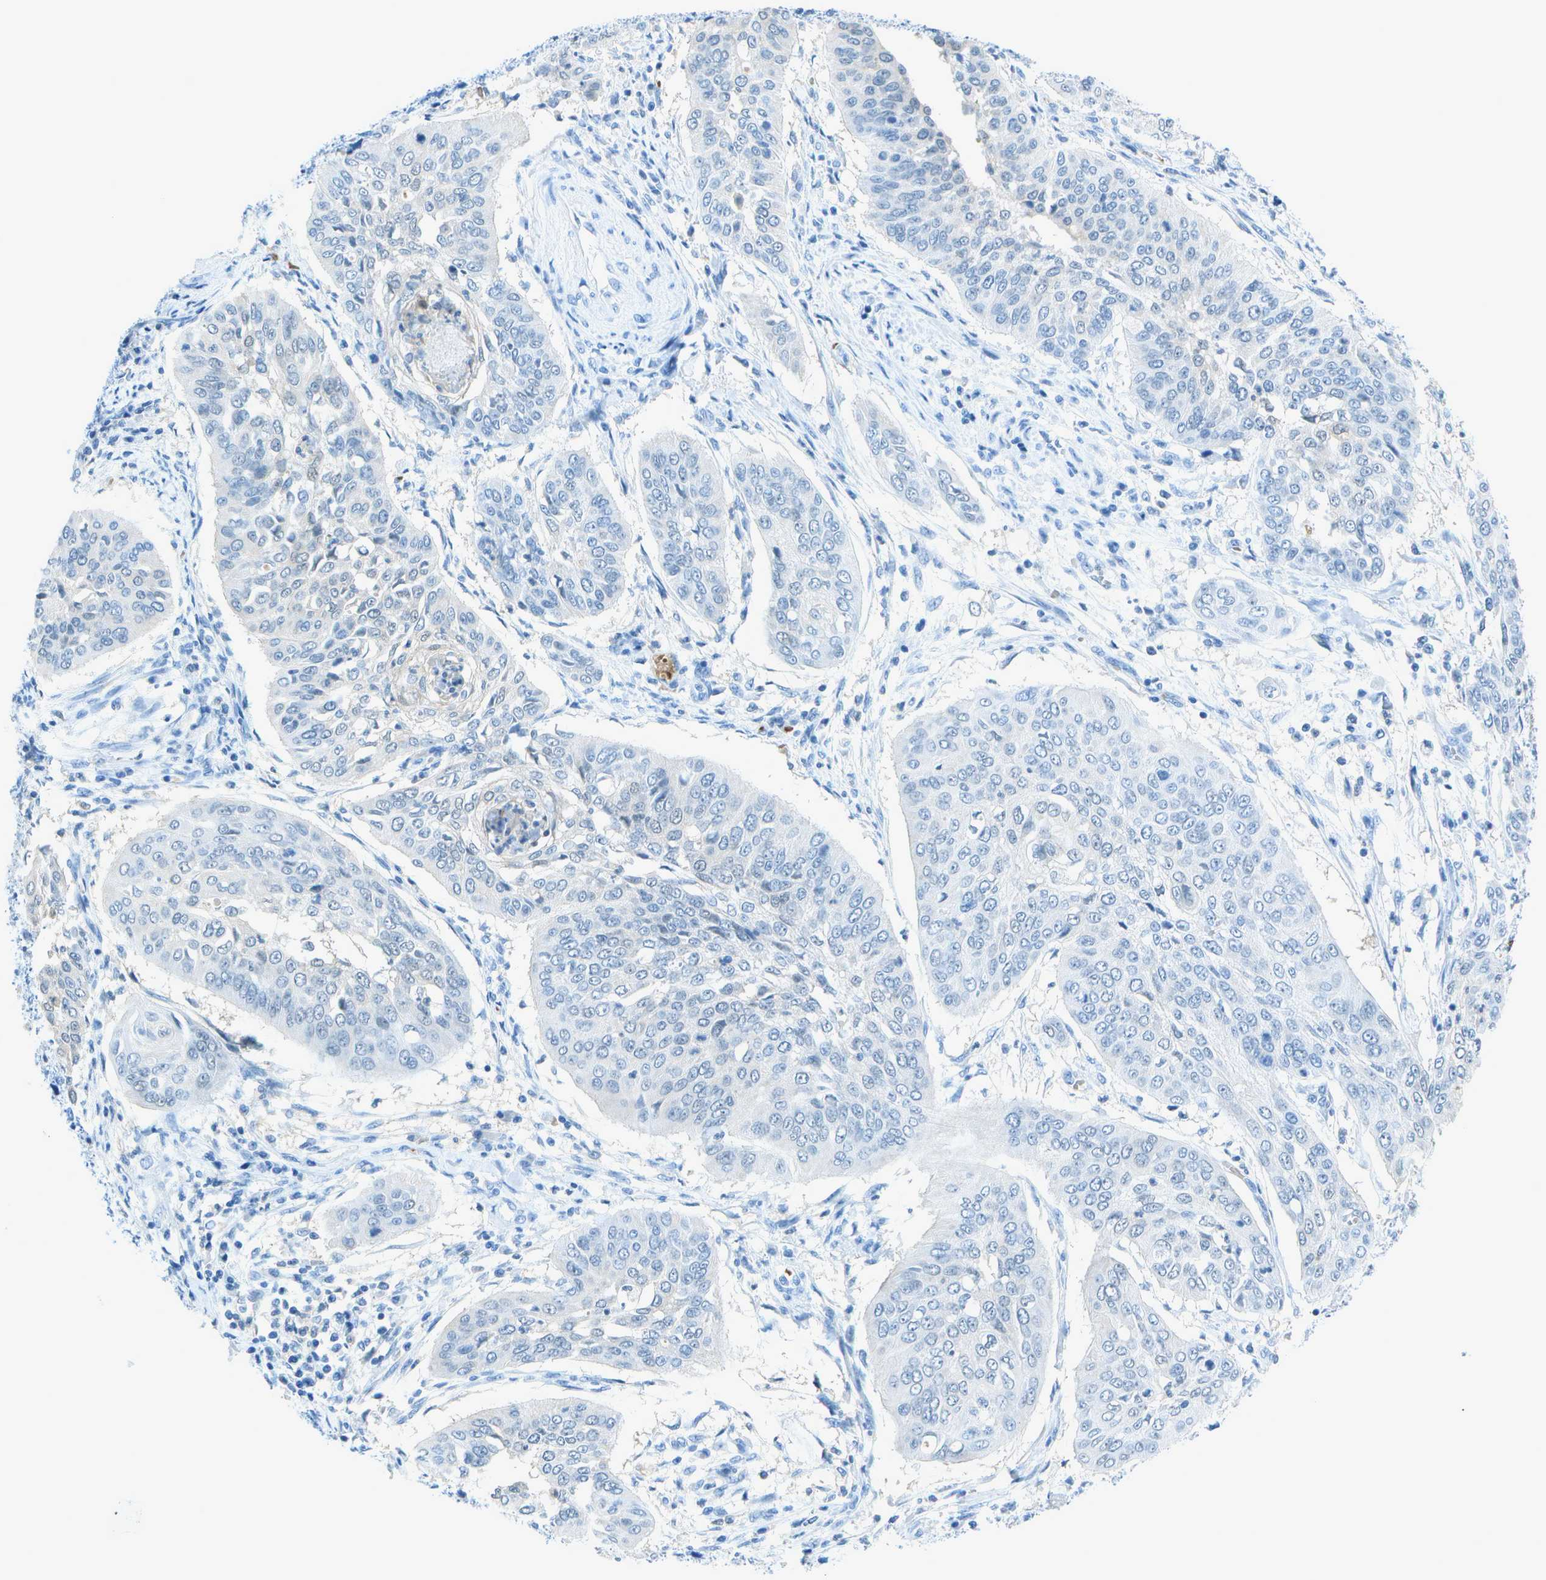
{"staining": {"intensity": "negative", "quantity": "none", "location": "none"}, "tissue": "cervical cancer", "cell_type": "Tumor cells", "image_type": "cancer", "snomed": [{"axis": "morphology", "description": "Normal tissue, NOS"}, {"axis": "morphology", "description": "Squamous cell carcinoma, NOS"}, {"axis": "topography", "description": "Cervix"}], "caption": "An image of human cervical cancer (squamous cell carcinoma) is negative for staining in tumor cells.", "gene": "ASL", "patient": {"sex": "female", "age": 39}}